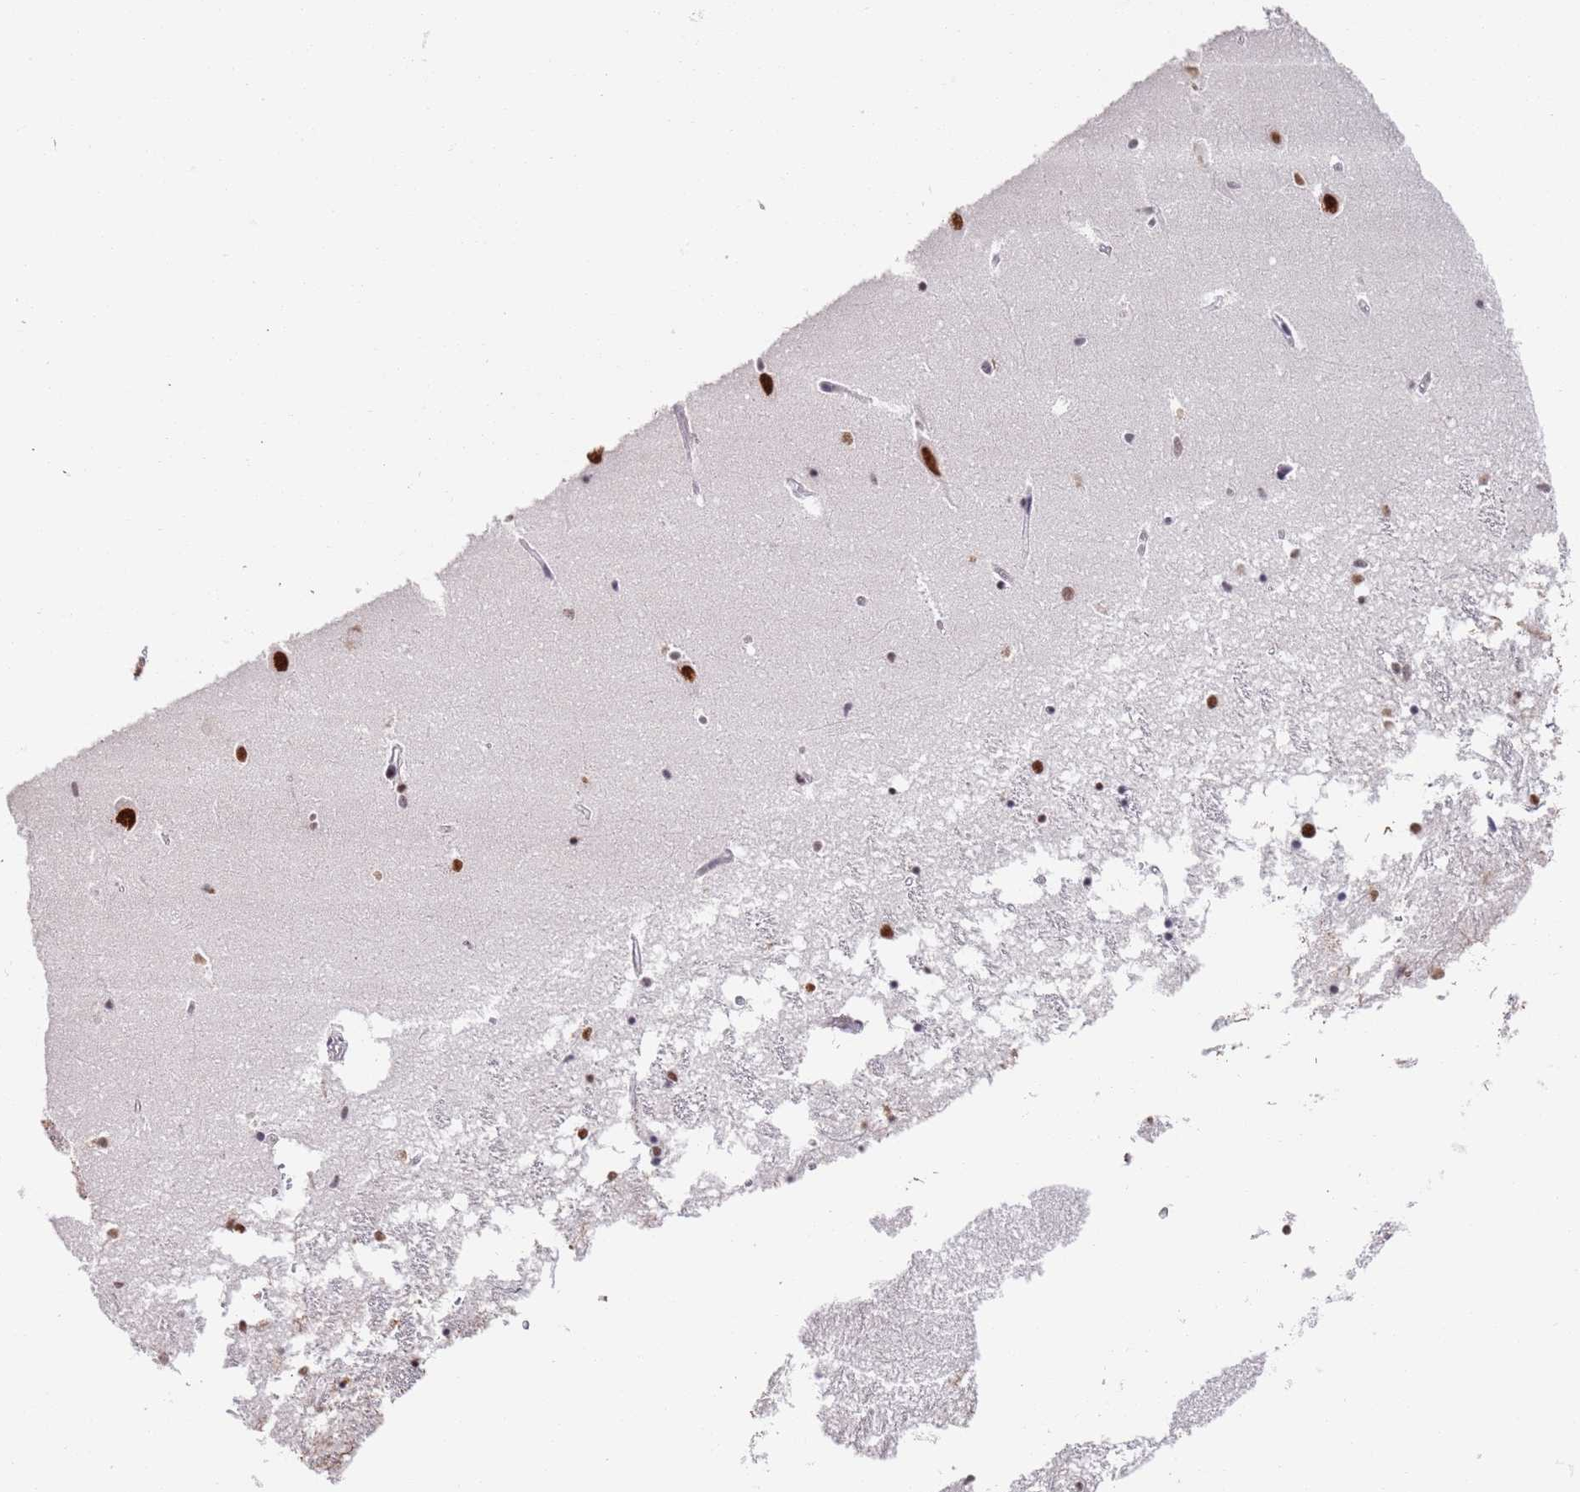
{"staining": {"intensity": "moderate", "quantity": "<25%", "location": "nuclear"}, "tissue": "hippocampus", "cell_type": "Glial cells", "image_type": "normal", "snomed": [{"axis": "morphology", "description": "Normal tissue, NOS"}, {"axis": "topography", "description": "Hippocampus"}], "caption": "IHC photomicrograph of benign hippocampus stained for a protein (brown), which reveals low levels of moderate nuclear positivity in approximately <25% of glial cells.", "gene": "AKAP8L", "patient": {"sex": "male", "age": 70}}